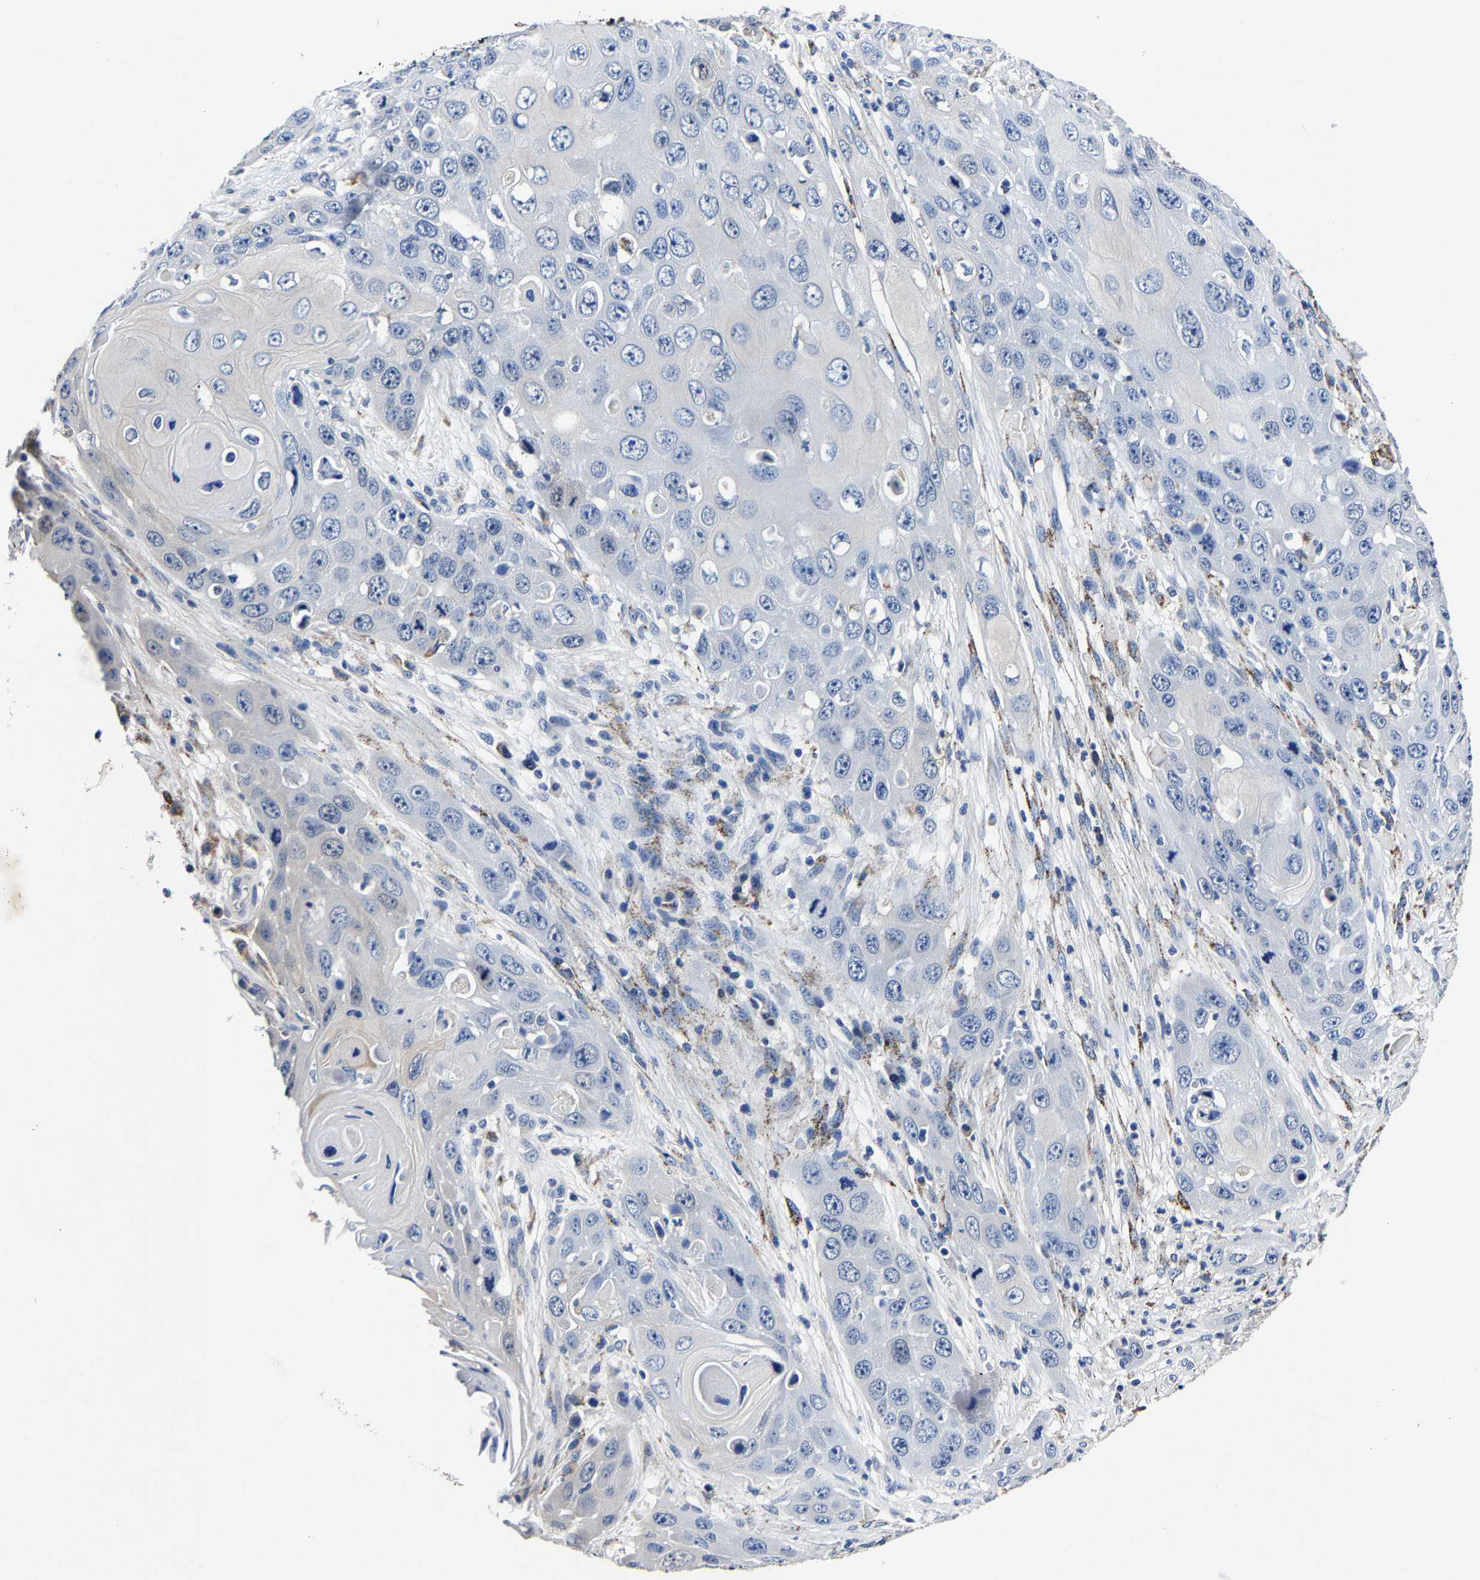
{"staining": {"intensity": "negative", "quantity": "none", "location": "none"}, "tissue": "skin cancer", "cell_type": "Tumor cells", "image_type": "cancer", "snomed": [{"axis": "morphology", "description": "Squamous cell carcinoma, NOS"}, {"axis": "topography", "description": "Skin"}], "caption": "The photomicrograph reveals no staining of tumor cells in skin squamous cell carcinoma.", "gene": "PSPH", "patient": {"sex": "male", "age": 55}}